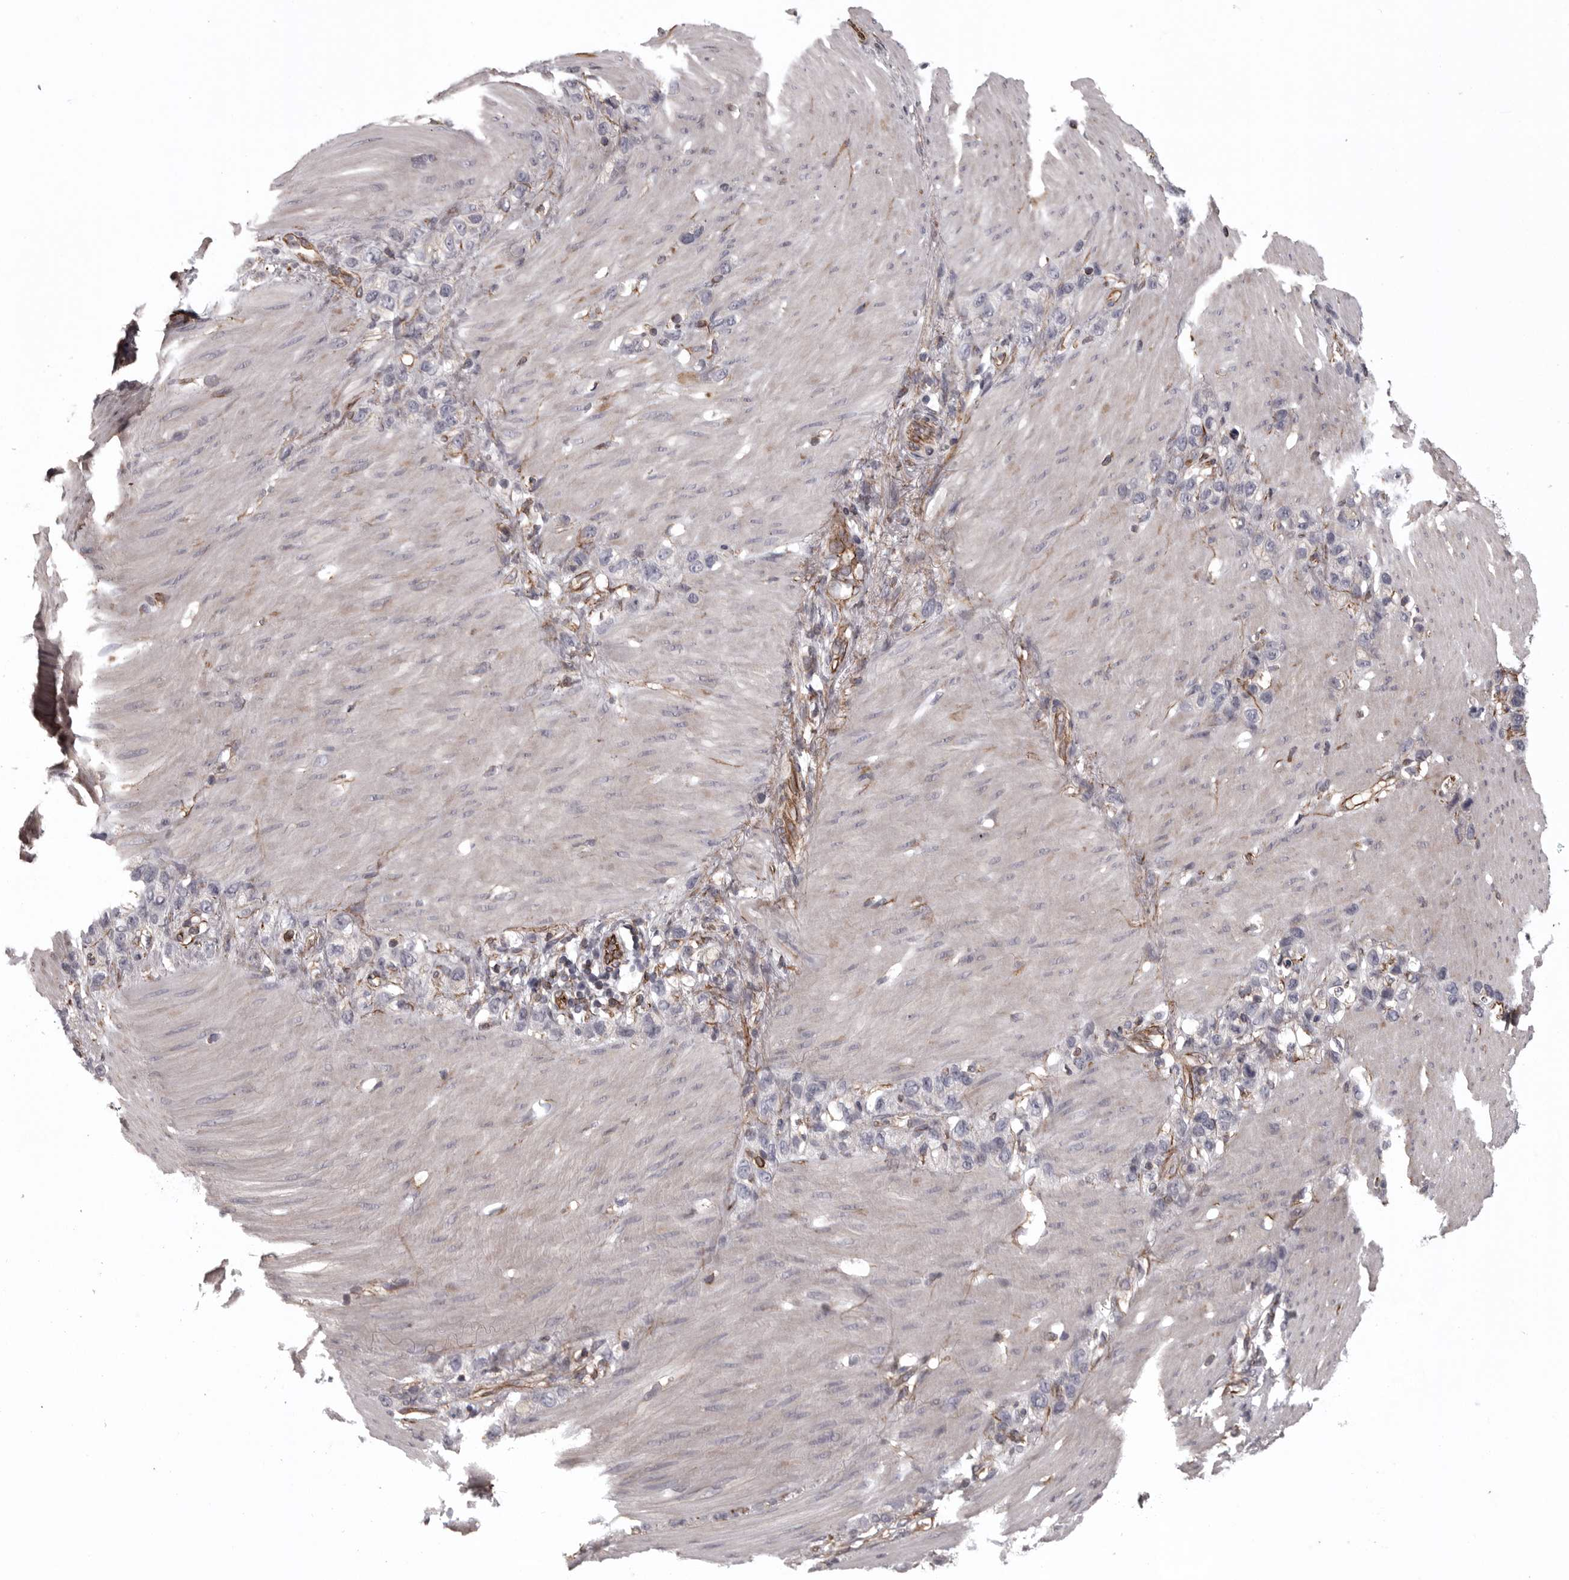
{"staining": {"intensity": "negative", "quantity": "none", "location": "none"}, "tissue": "stomach cancer", "cell_type": "Tumor cells", "image_type": "cancer", "snomed": [{"axis": "morphology", "description": "Normal tissue, NOS"}, {"axis": "morphology", "description": "Adenocarcinoma, NOS"}, {"axis": "morphology", "description": "Adenocarcinoma, High grade"}, {"axis": "topography", "description": "Stomach, upper"}, {"axis": "topography", "description": "Stomach"}], "caption": "Immunohistochemistry (IHC) photomicrograph of neoplastic tissue: stomach cancer (adenocarcinoma (high-grade)) stained with DAB demonstrates no significant protein staining in tumor cells.", "gene": "FAAP100", "patient": {"sex": "female", "age": 65}}